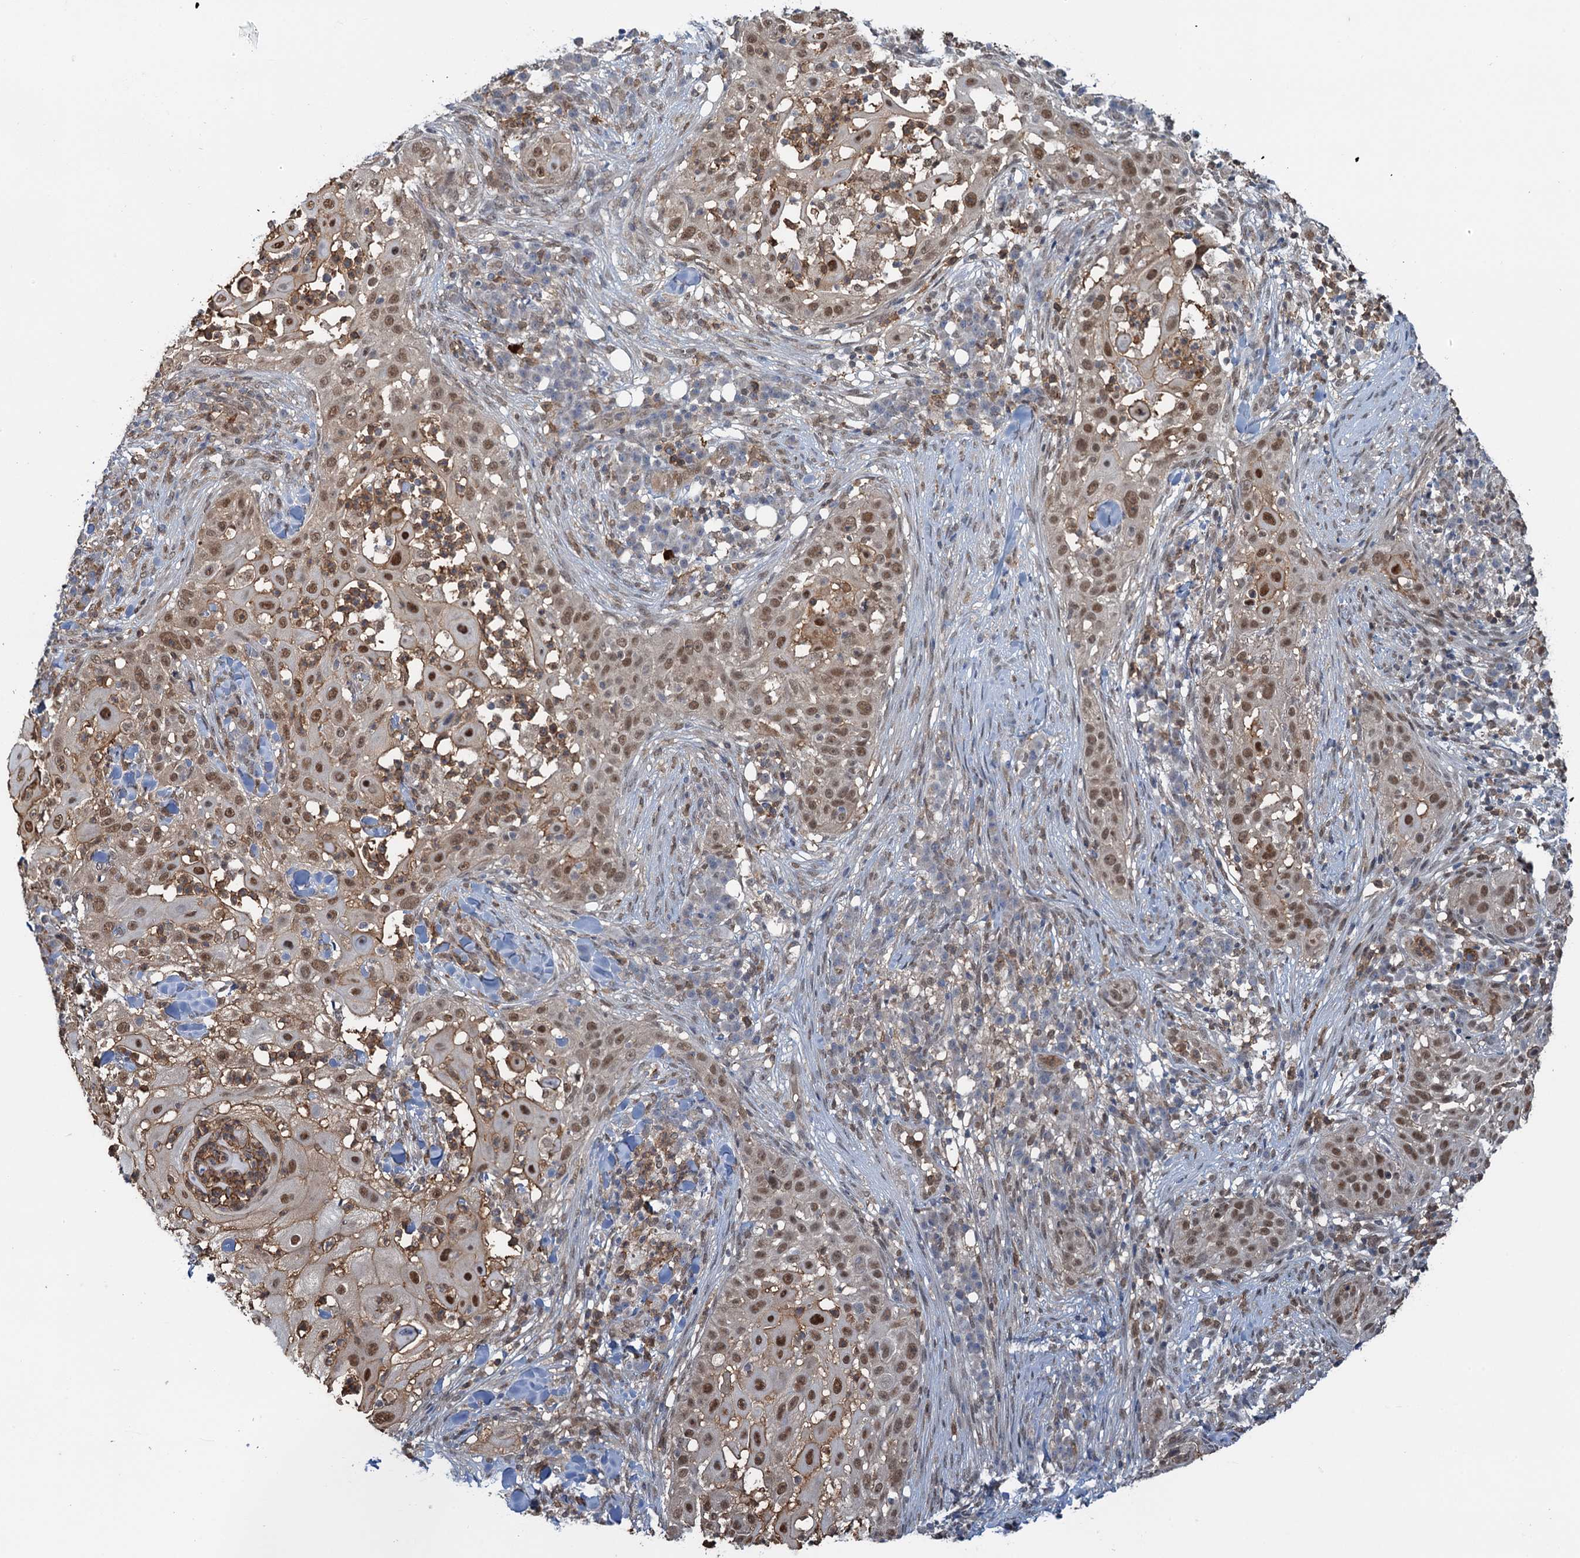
{"staining": {"intensity": "moderate", "quantity": ">75%", "location": "nuclear"}, "tissue": "skin cancer", "cell_type": "Tumor cells", "image_type": "cancer", "snomed": [{"axis": "morphology", "description": "Squamous cell carcinoma, NOS"}, {"axis": "topography", "description": "Skin"}], "caption": "Human skin squamous cell carcinoma stained for a protein (brown) displays moderate nuclear positive staining in approximately >75% of tumor cells.", "gene": "ZNF609", "patient": {"sex": "female", "age": 44}}